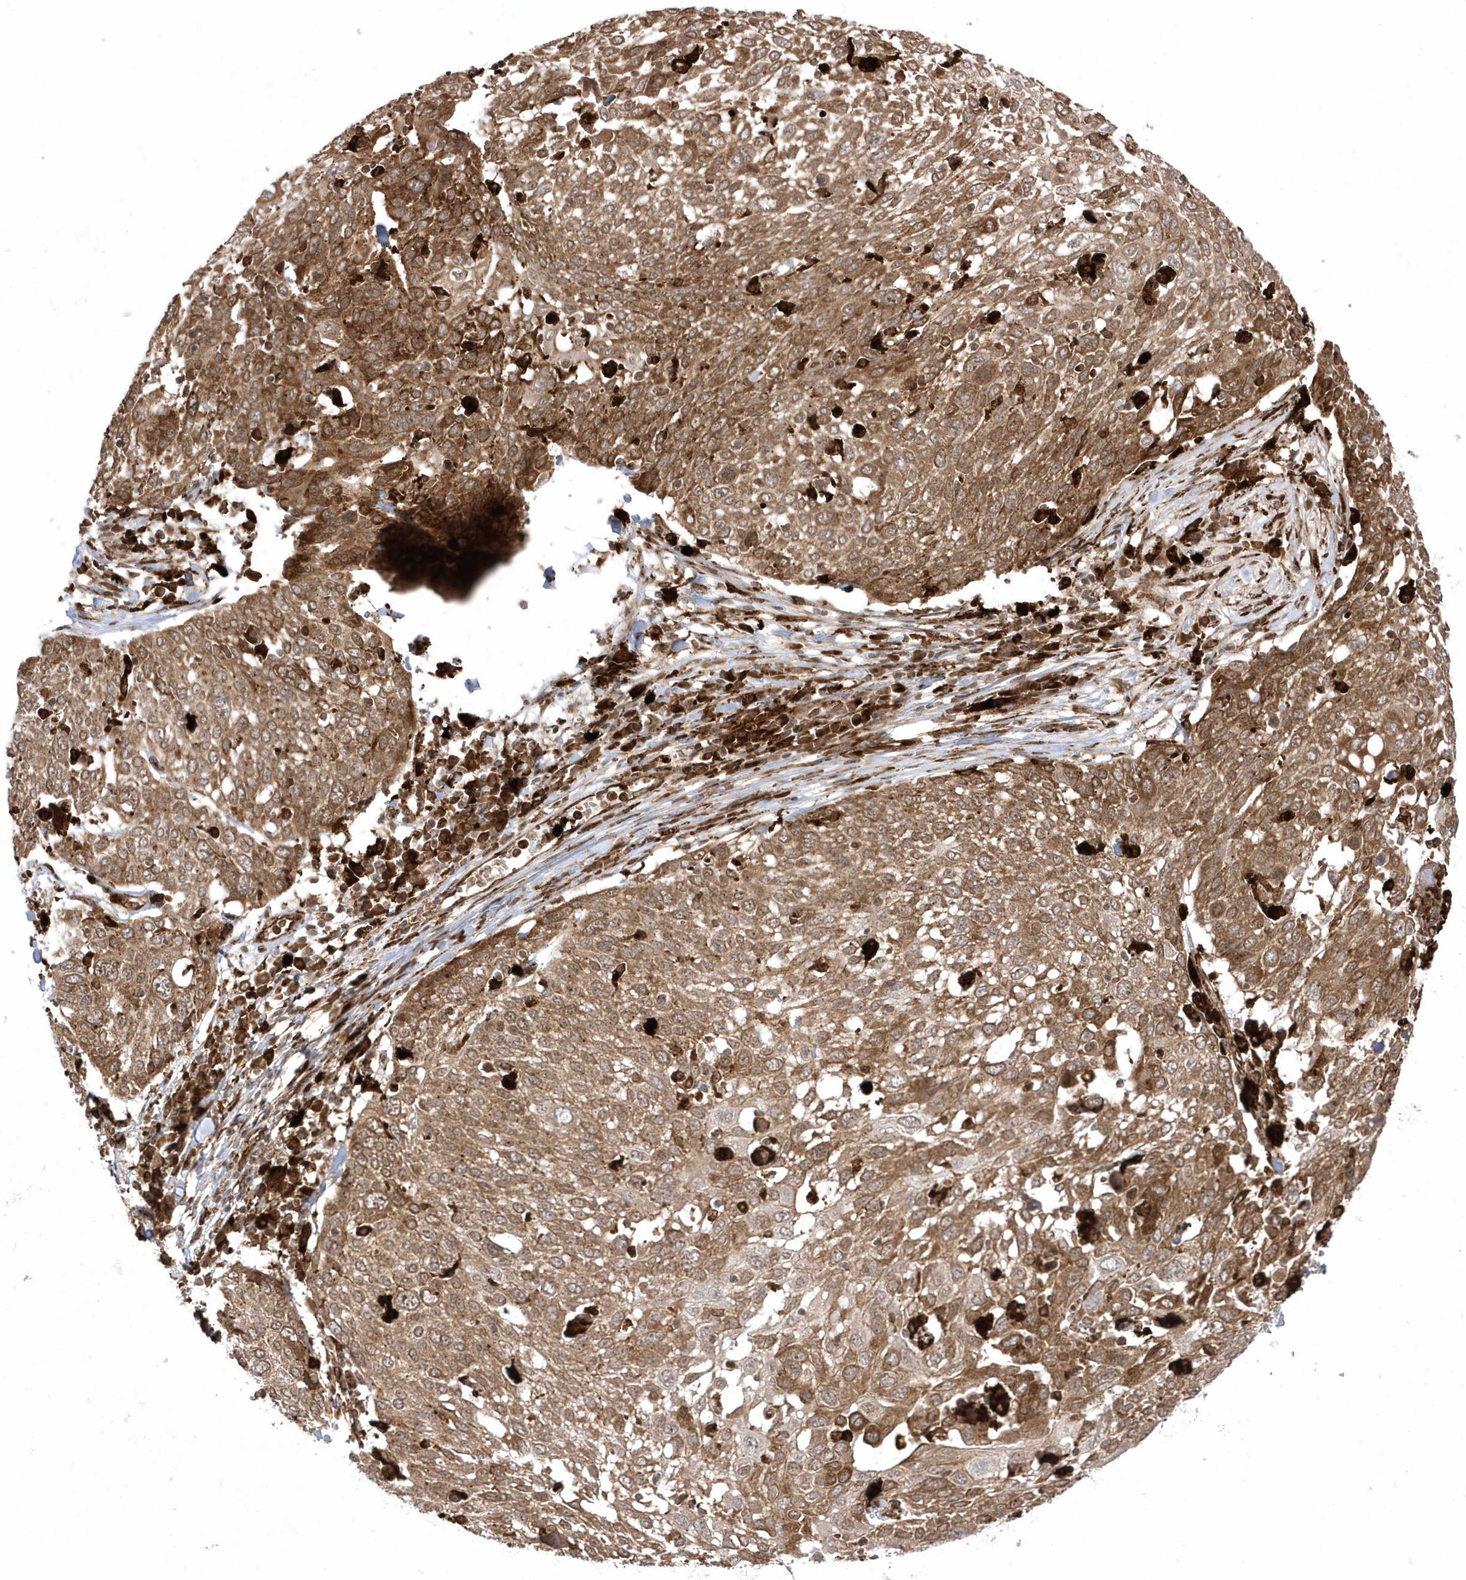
{"staining": {"intensity": "moderate", "quantity": ">75%", "location": "cytoplasmic/membranous"}, "tissue": "lung cancer", "cell_type": "Tumor cells", "image_type": "cancer", "snomed": [{"axis": "morphology", "description": "Squamous cell carcinoma, NOS"}, {"axis": "topography", "description": "Lung"}], "caption": "Squamous cell carcinoma (lung) stained with immunohistochemistry reveals moderate cytoplasmic/membranous staining in approximately >75% of tumor cells. Immunohistochemistry (ihc) stains the protein of interest in brown and the nuclei are stained blue.", "gene": "EPC2", "patient": {"sex": "male", "age": 65}}